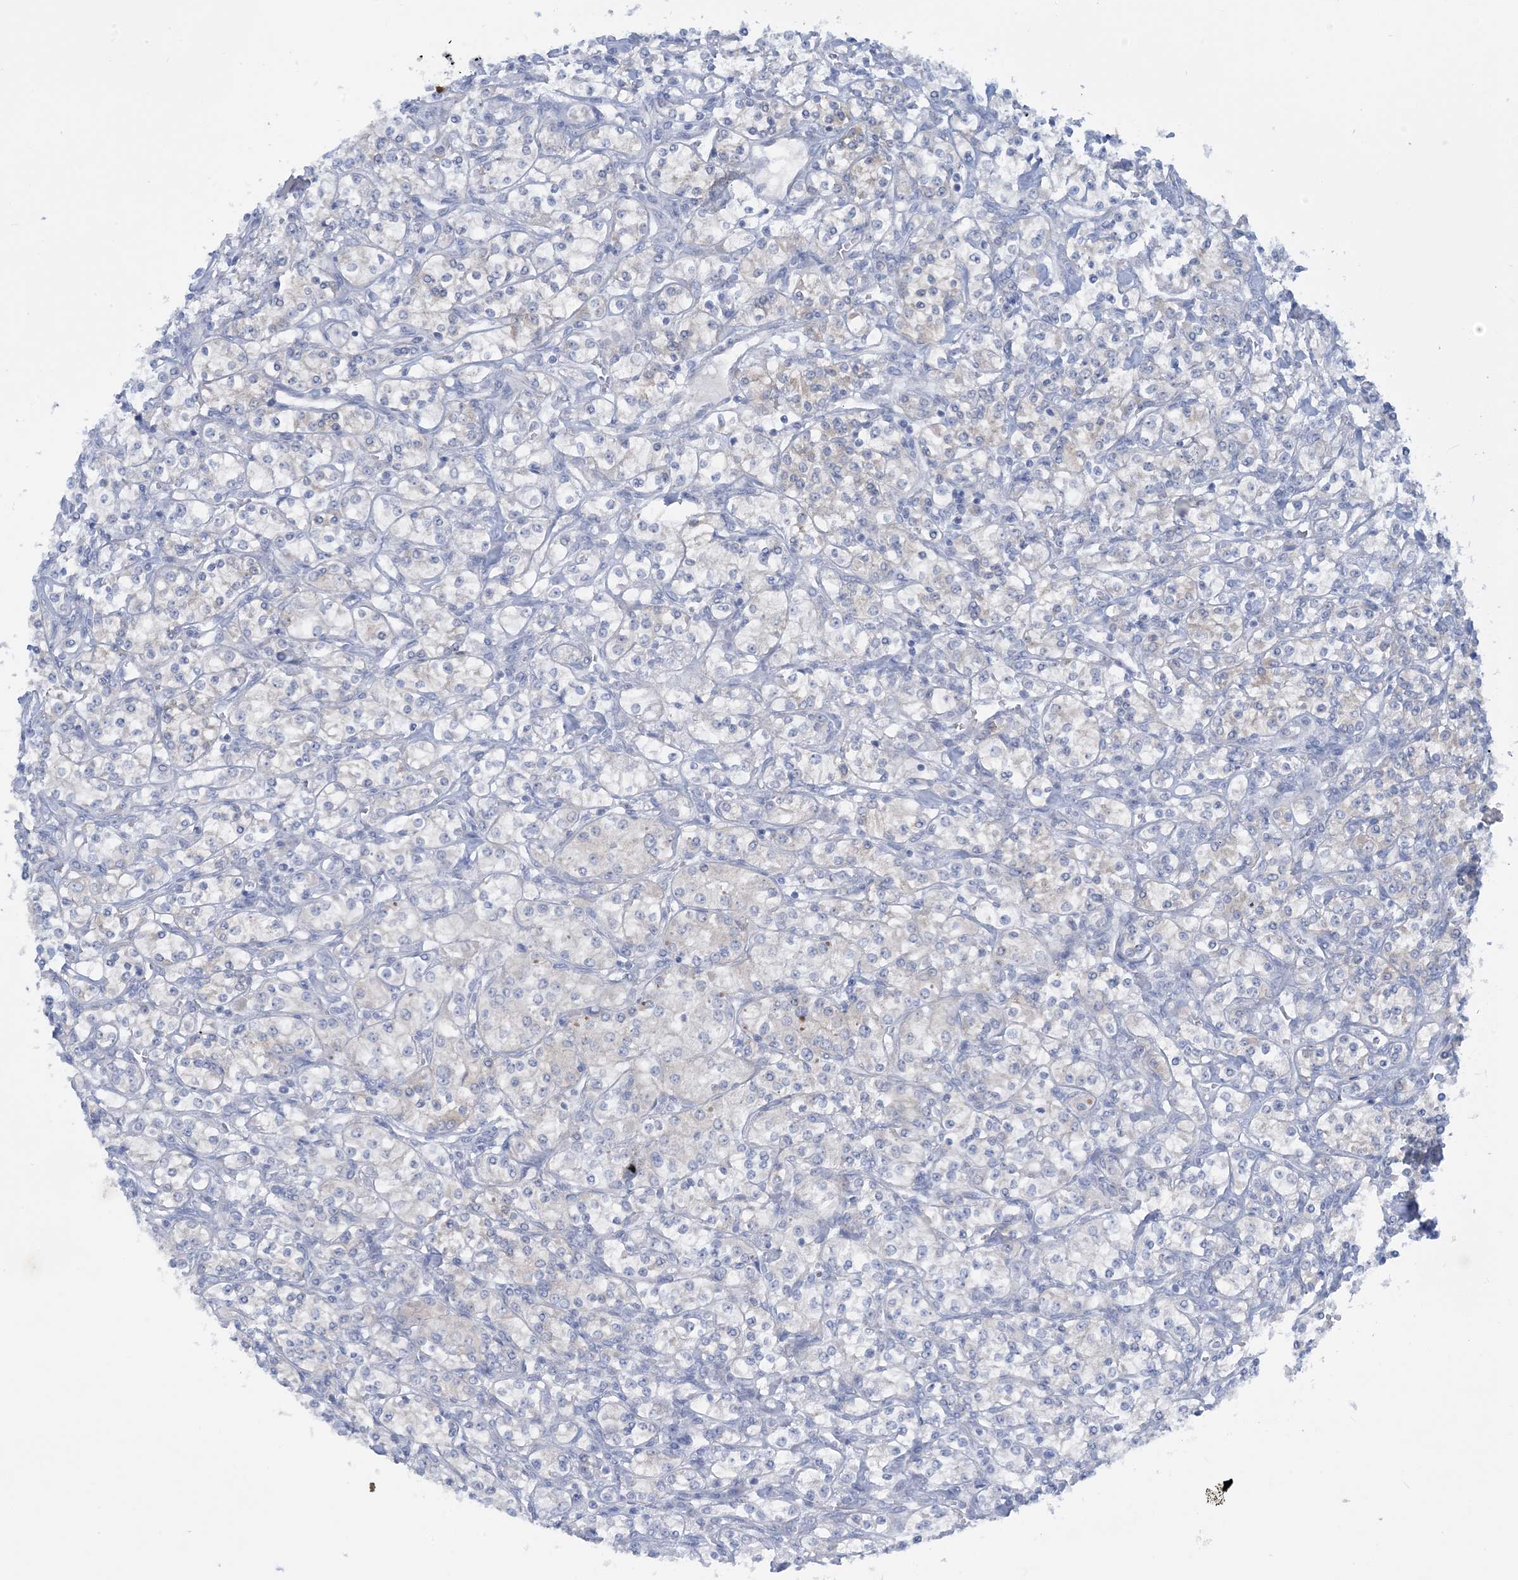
{"staining": {"intensity": "moderate", "quantity": "<25%", "location": "cytoplasmic/membranous"}, "tissue": "renal cancer", "cell_type": "Tumor cells", "image_type": "cancer", "snomed": [{"axis": "morphology", "description": "Adenocarcinoma, NOS"}, {"axis": "topography", "description": "Kidney"}], "caption": "The immunohistochemical stain highlights moderate cytoplasmic/membranous positivity in tumor cells of renal adenocarcinoma tissue. (Stains: DAB in brown, nuclei in blue, Microscopy: brightfield microscopy at high magnification).", "gene": "MRPS18A", "patient": {"sex": "male", "age": 77}}